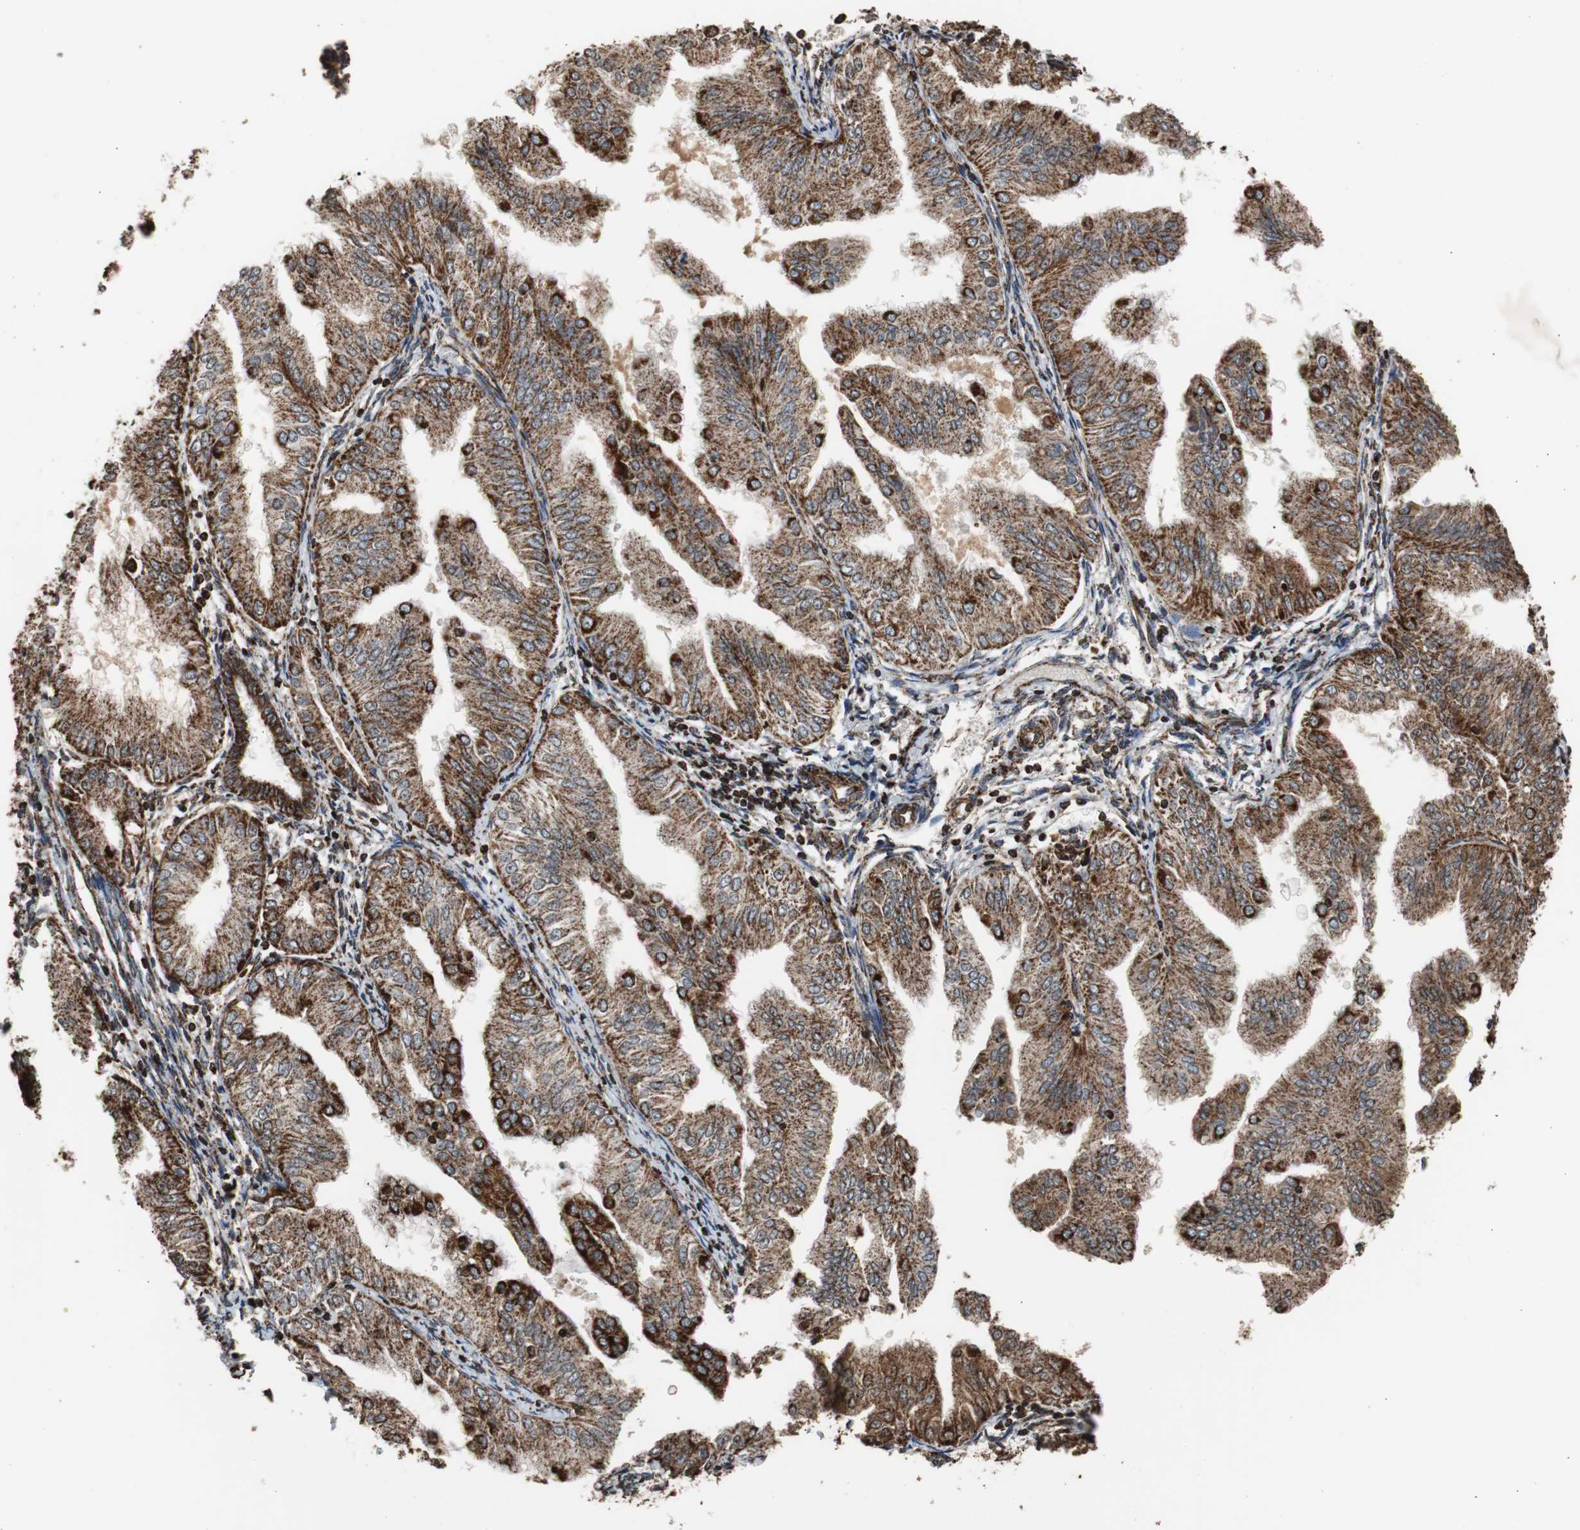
{"staining": {"intensity": "strong", "quantity": ">75%", "location": "cytoplasmic/membranous"}, "tissue": "endometrial cancer", "cell_type": "Tumor cells", "image_type": "cancer", "snomed": [{"axis": "morphology", "description": "Adenocarcinoma, NOS"}, {"axis": "topography", "description": "Endometrium"}], "caption": "A micrograph of adenocarcinoma (endometrial) stained for a protein shows strong cytoplasmic/membranous brown staining in tumor cells.", "gene": "HSPA9", "patient": {"sex": "female", "age": 53}}